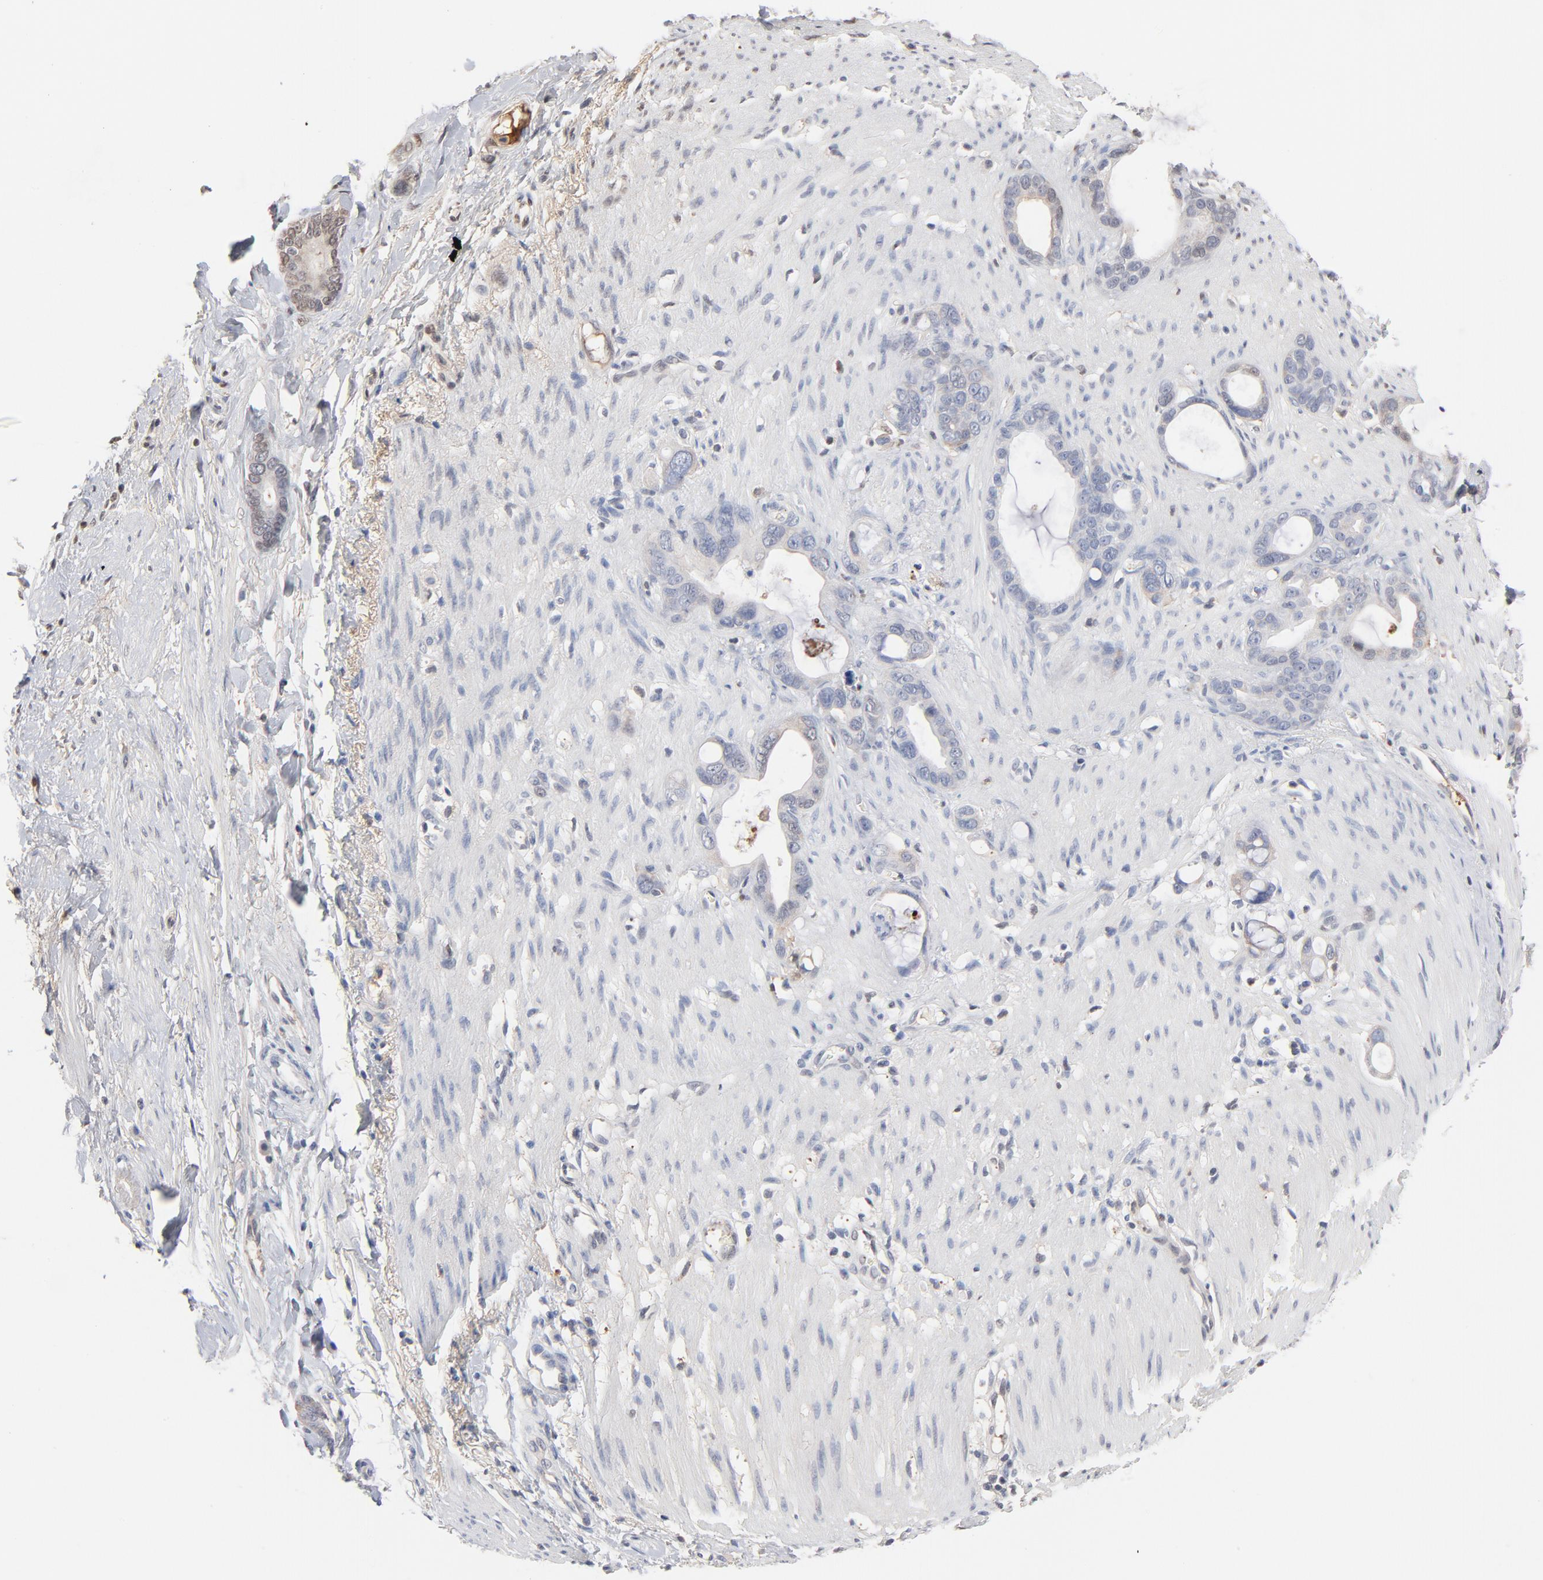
{"staining": {"intensity": "negative", "quantity": "none", "location": "none"}, "tissue": "stomach cancer", "cell_type": "Tumor cells", "image_type": "cancer", "snomed": [{"axis": "morphology", "description": "Adenocarcinoma, NOS"}, {"axis": "topography", "description": "Stomach"}], "caption": "This is an immunohistochemistry image of human adenocarcinoma (stomach). There is no expression in tumor cells.", "gene": "SERPINA4", "patient": {"sex": "female", "age": 75}}